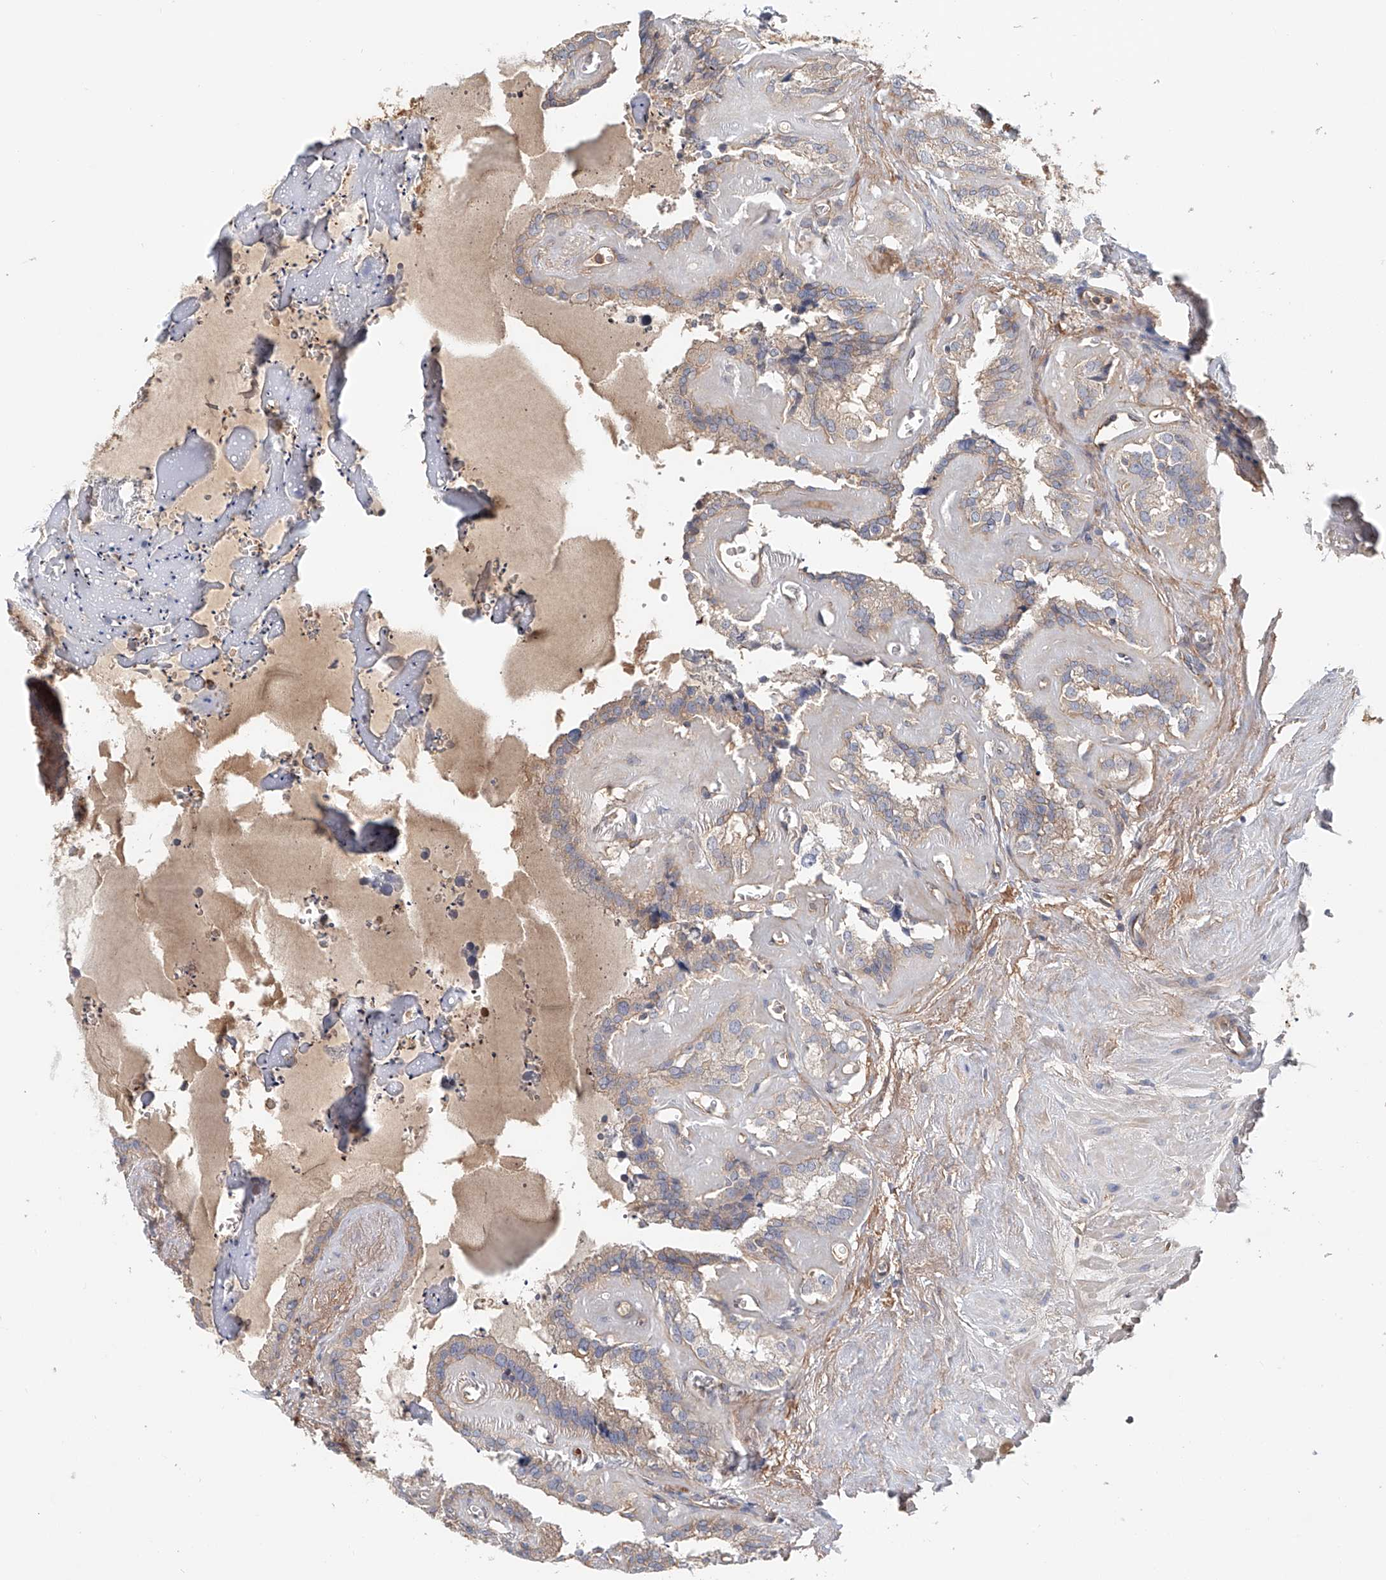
{"staining": {"intensity": "weak", "quantity": "<25%", "location": "cytoplasmic/membranous"}, "tissue": "seminal vesicle", "cell_type": "Glandular cells", "image_type": "normal", "snomed": [{"axis": "morphology", "description": "Normal tissue, NOS"}, {"axis": "topography", "description": "Prostate"}, {"axis": "topography", "description": "Seminal veicle"}], "caption": "A high-resolution micrograph shows immunohistochemistry (IHC) staining of unremarkable seminal vesicle, which exhibits no significant staining in glandular cells.", "gene": "FRYL", "patient": {"sex": "male", "age": 59}}